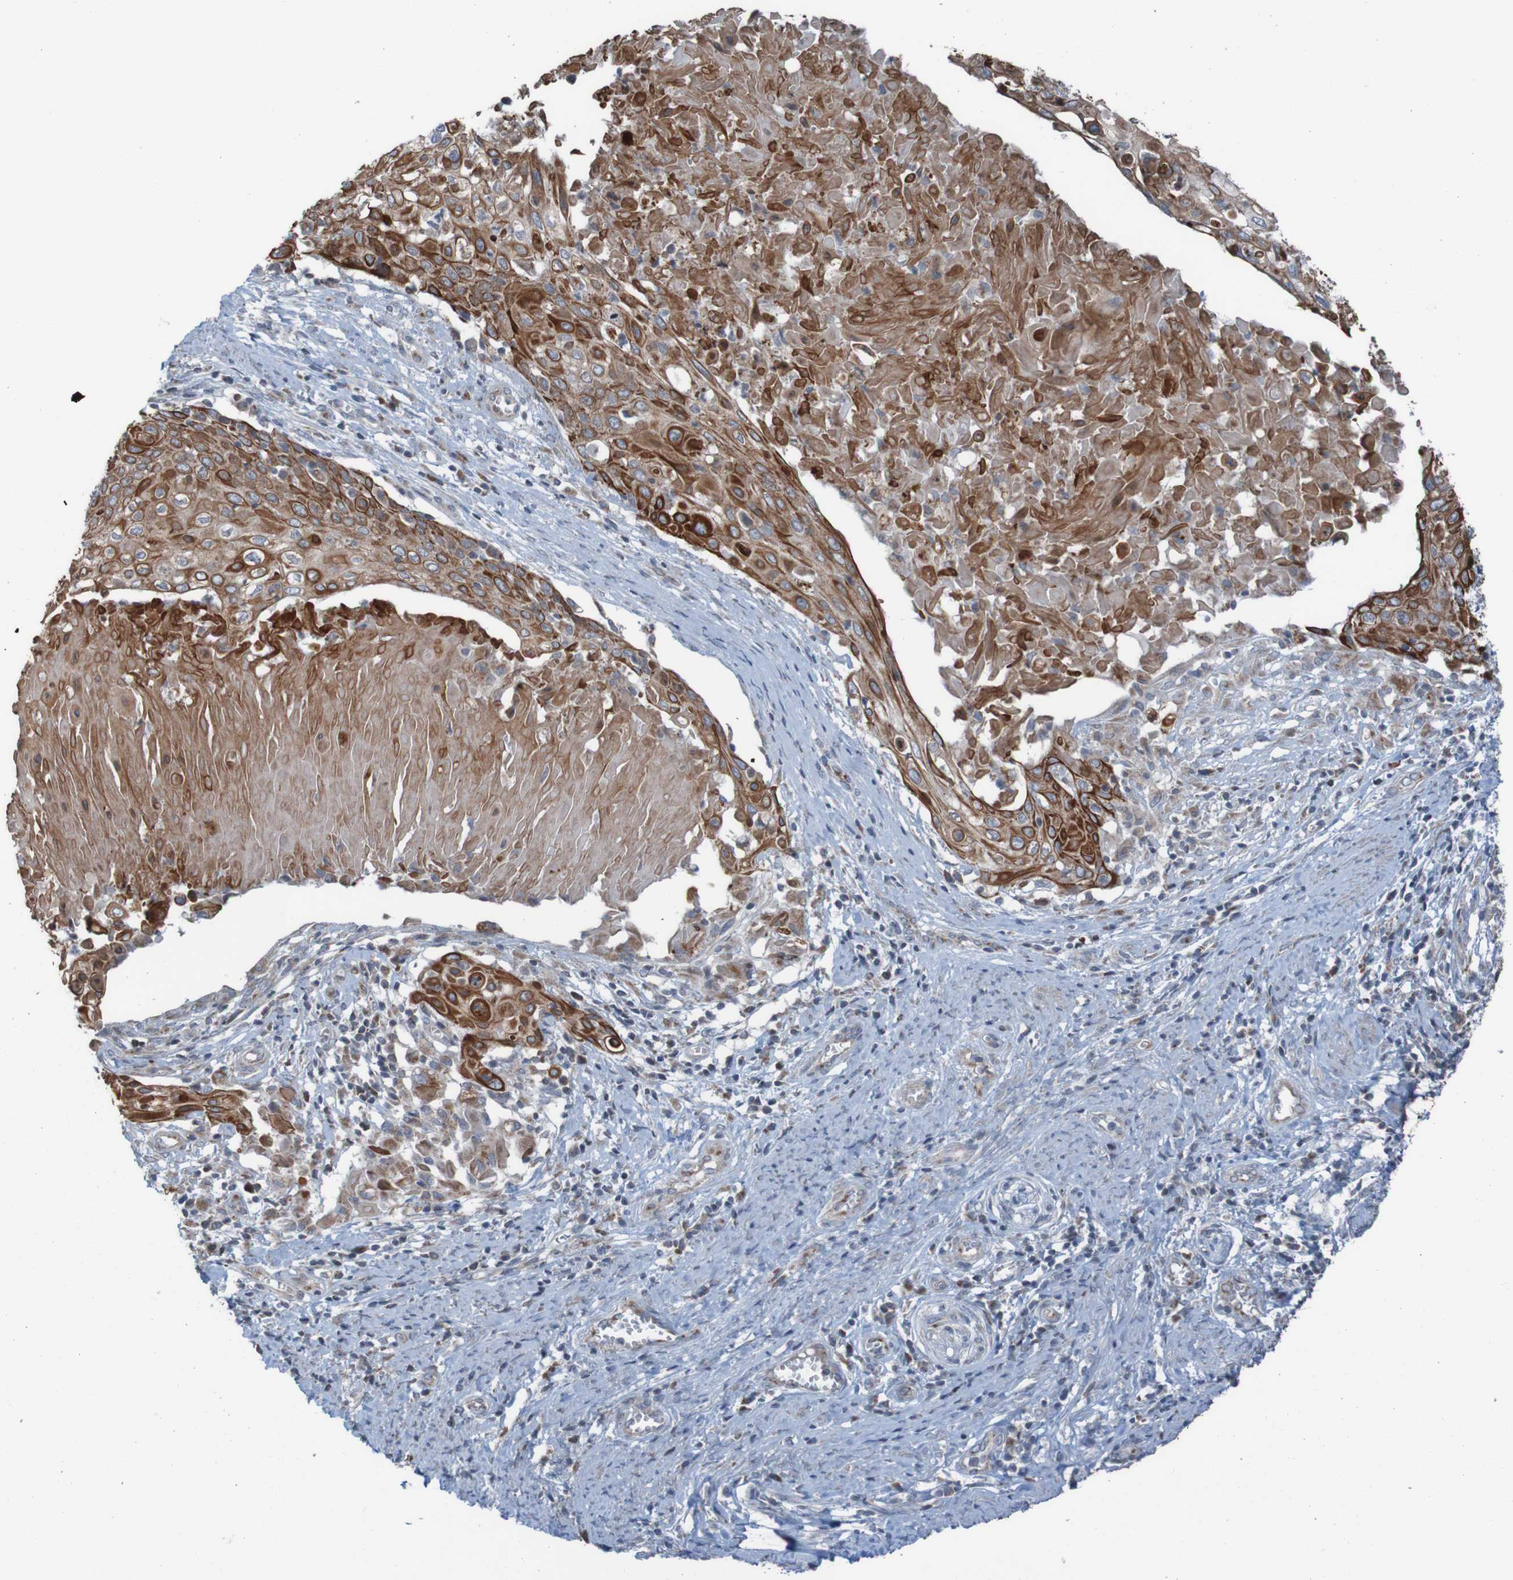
{"staining": {"intensity": "strong", "quantity": ">75%", "location": "cytoplasmic/membranous"}, "tissue": "cervical cancer", "cell_type": "Tumor cells", "image_type": "cancer", "snomed": [{"axis": "morphology", "description": "Squamous cell carcinoma, NOS"}, {"axis": "topography", "description": "Cervix"}], "caption": "The histopathology image displays staining of cervical squamous cell carcinoma, revealing strong cytoplasmic/membranous protein positivity (brown color) within tumor cells. (Stains: DAB in brown, nuclei in blue, Microscopy: brightfield microscopy at high magnification).", "gene": "UNG", "patient": {"sex": "female", "age": 39}}